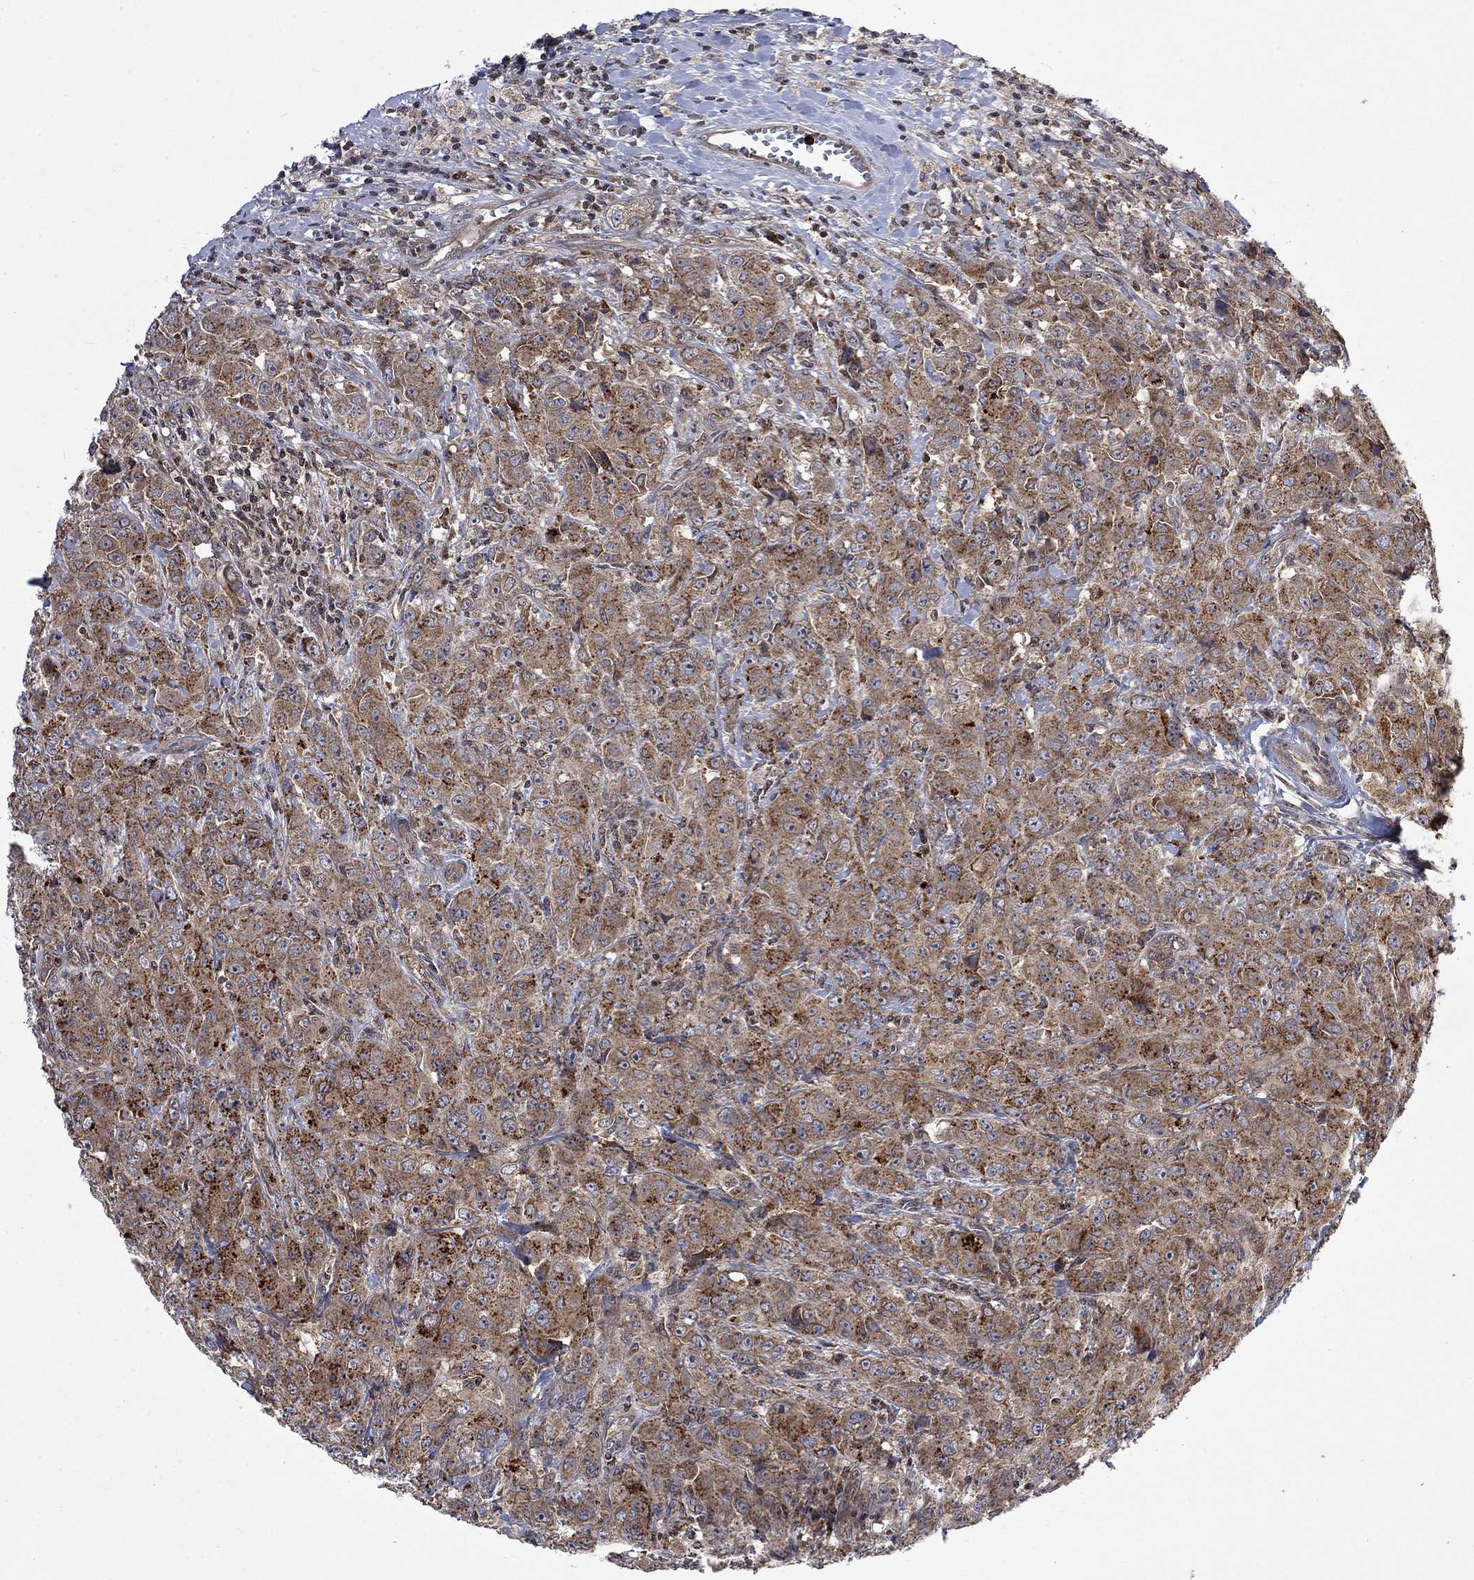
{"staining": {"intensity": "moderate", "quantity": ">75%", "location": "cytoplasmic/membranous"}, "tissue": "breast cancer", "cell_type": "Tumor cells", "image_type": "cancer", "snomed": [{"axis": "morphology", "description": "Duct carcinoma"}, {"axis": "topography", "description": "Breast"}], "caption": "Breast cancer stained with immunohistochemistry displays moderate cytoplasmic/membranous expression in about >75% of tumor cells. (Brightfield microscopy of DAB IHC at high magnification).", "gene": "TMEM33", "patient": {"sex": "female", "age": 43}}